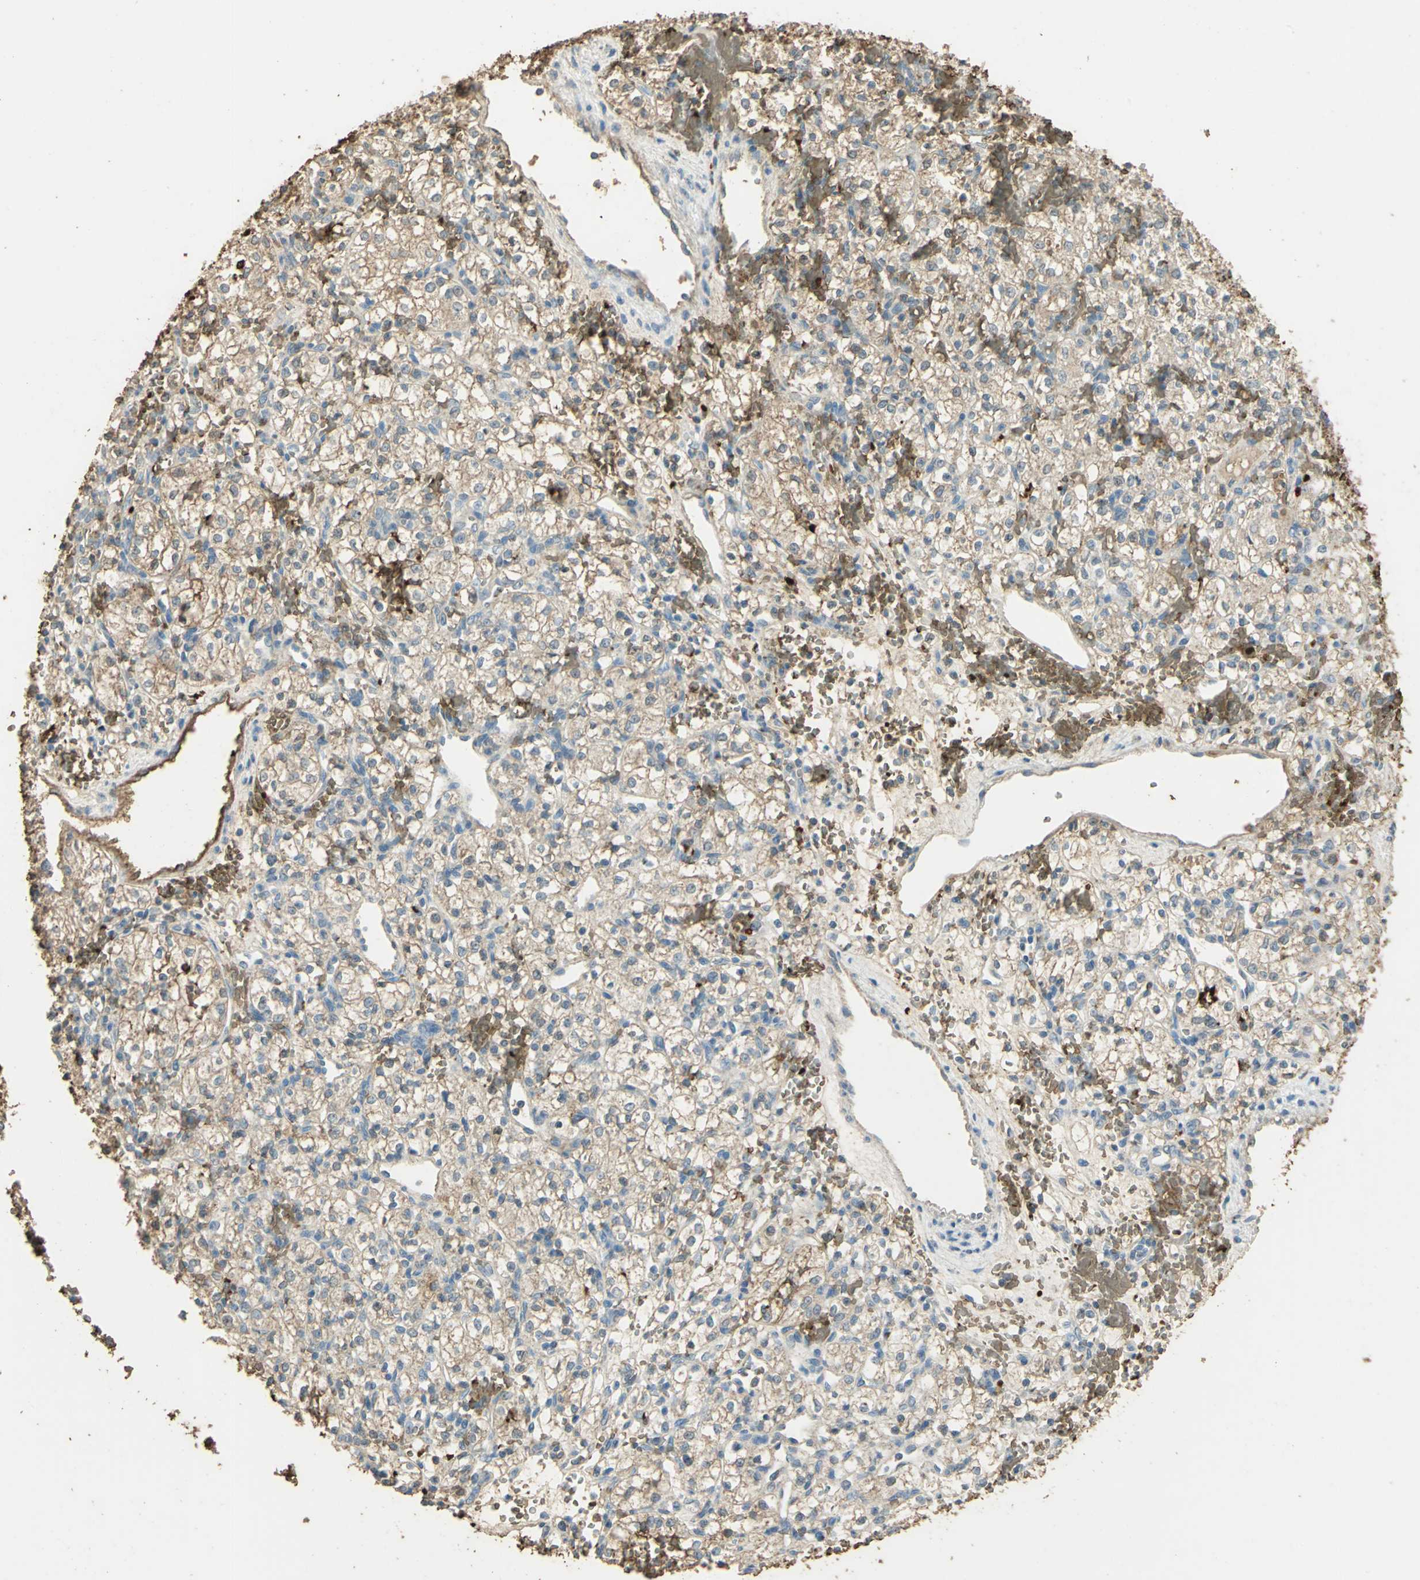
{"staining": {"intensity": "weak", "quantity": ">75%", "location": "cytoplasmic/membranous"}, "tissue": "renal cancer", "cell_type": "Tumor cells", "image_type": "cancer", "snomed": [{"axis": "morphology", "description": "Adenocarcinoma, NOS"}, {"axis": "topography", "description": "Kidney"}], "caption": "This image reveals adenocarcinoma (renal) stained with immunohistochemistry to label a protein in brown. The cytoplasmic/membranous of tumor cells show weak positivity for the protein. Nuclei are counter-stained blue.", "gene": "TRAPPC2", "patient": {"sex": "female", "age": 60}}